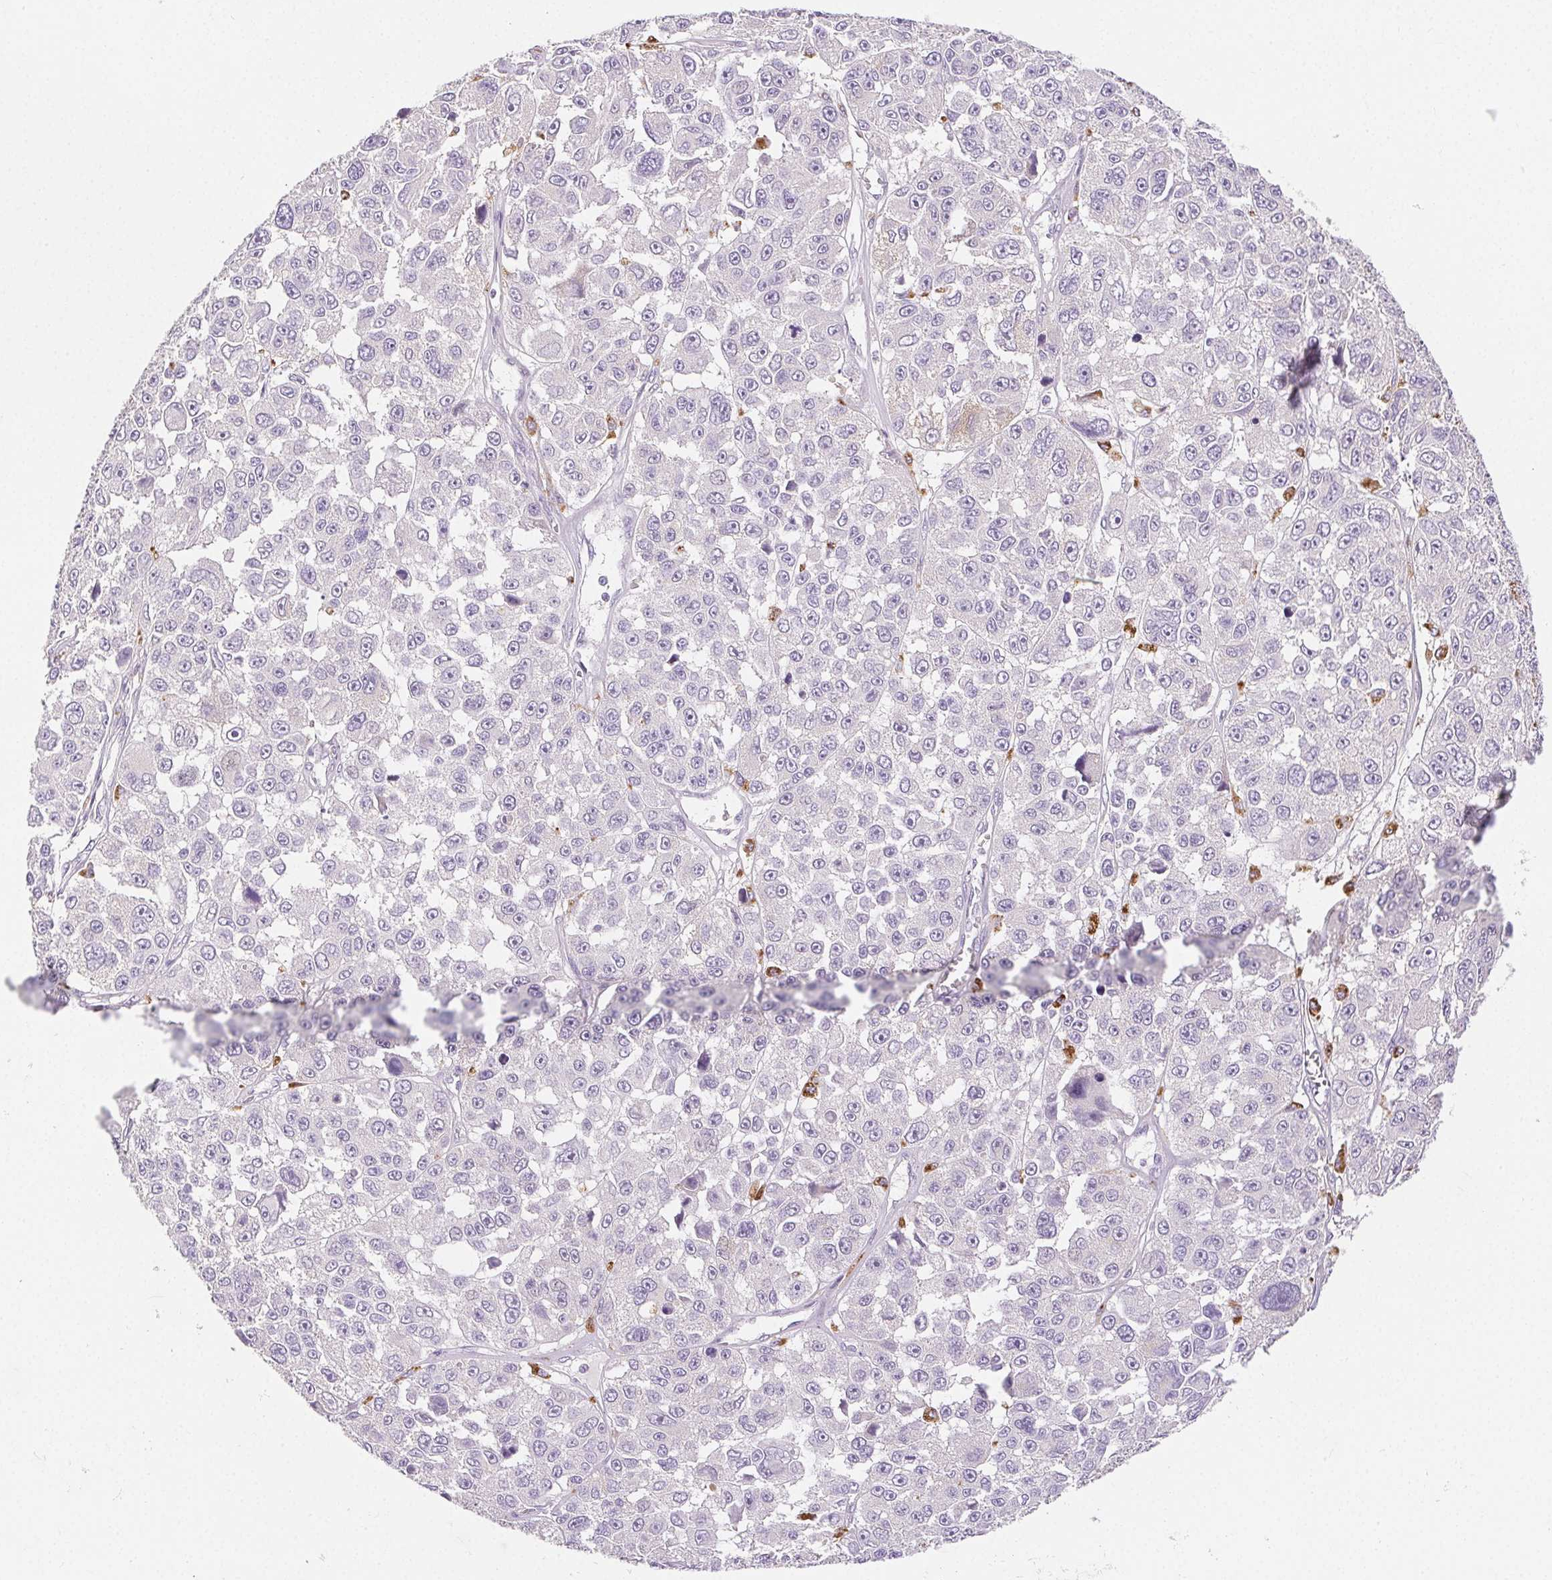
{"staining": {"intensity": "negative", "quantity": "none", "location": "none"}, "tissue": "melanoma", "cell_type": "Tumor cells", "image_type": "cancer", "snomed": [{"axis": "morphology", "description": "Malignant melanoma, NOS"}, {"axis": "topography", "description": "Skin"}], "caption": "High magnification brightfield microscopy of melanoma stained with DAB (brown) and counterstained with hematoxylin (blue): tumor cells show no significant staining.", "gene": "LIPA", "patient": {"sex": "female", "age": 66}}